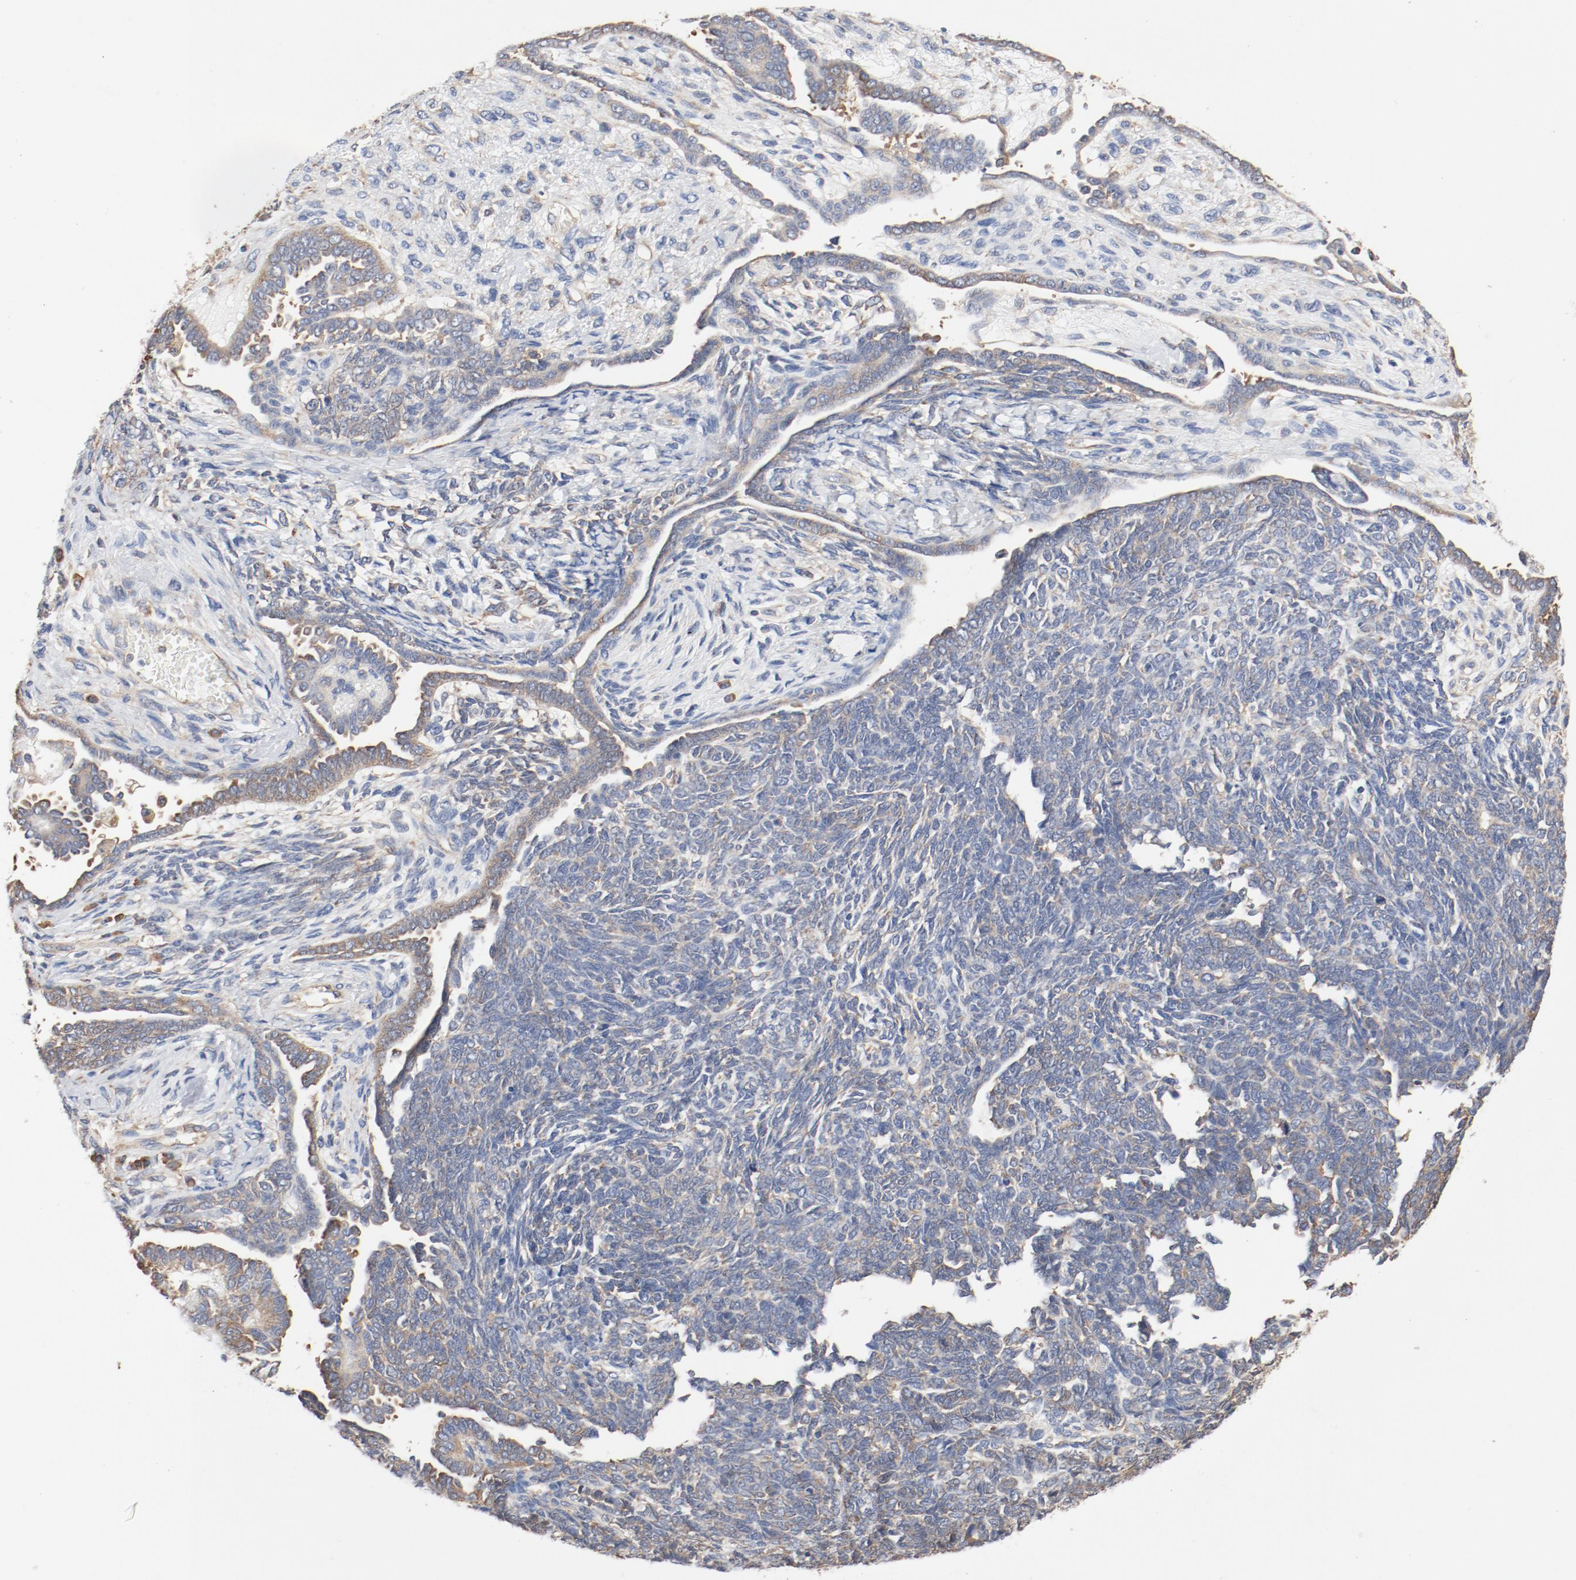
{"staining": {"intensity": "moderate", "quantity": ">75%", "location": "cytoplasmic/membranous"}, "tissue": "endometrial cancer", "cell_type": "Tumor cells", "image_type": "cancer", "snomed": [{"axis": "morphology", "description": "Neoplasm, malignant, NOS"}, {"axis": "topography", "description": "Endometrium"}], "caption": "Tumor cells reveal moderate cytoplasmic/membranous expression in approximately >75% of cells in endometrial cancer (malignant neoplasm).", "gene": "RPS6", "patient": {"sex": "female", "age": 74}}